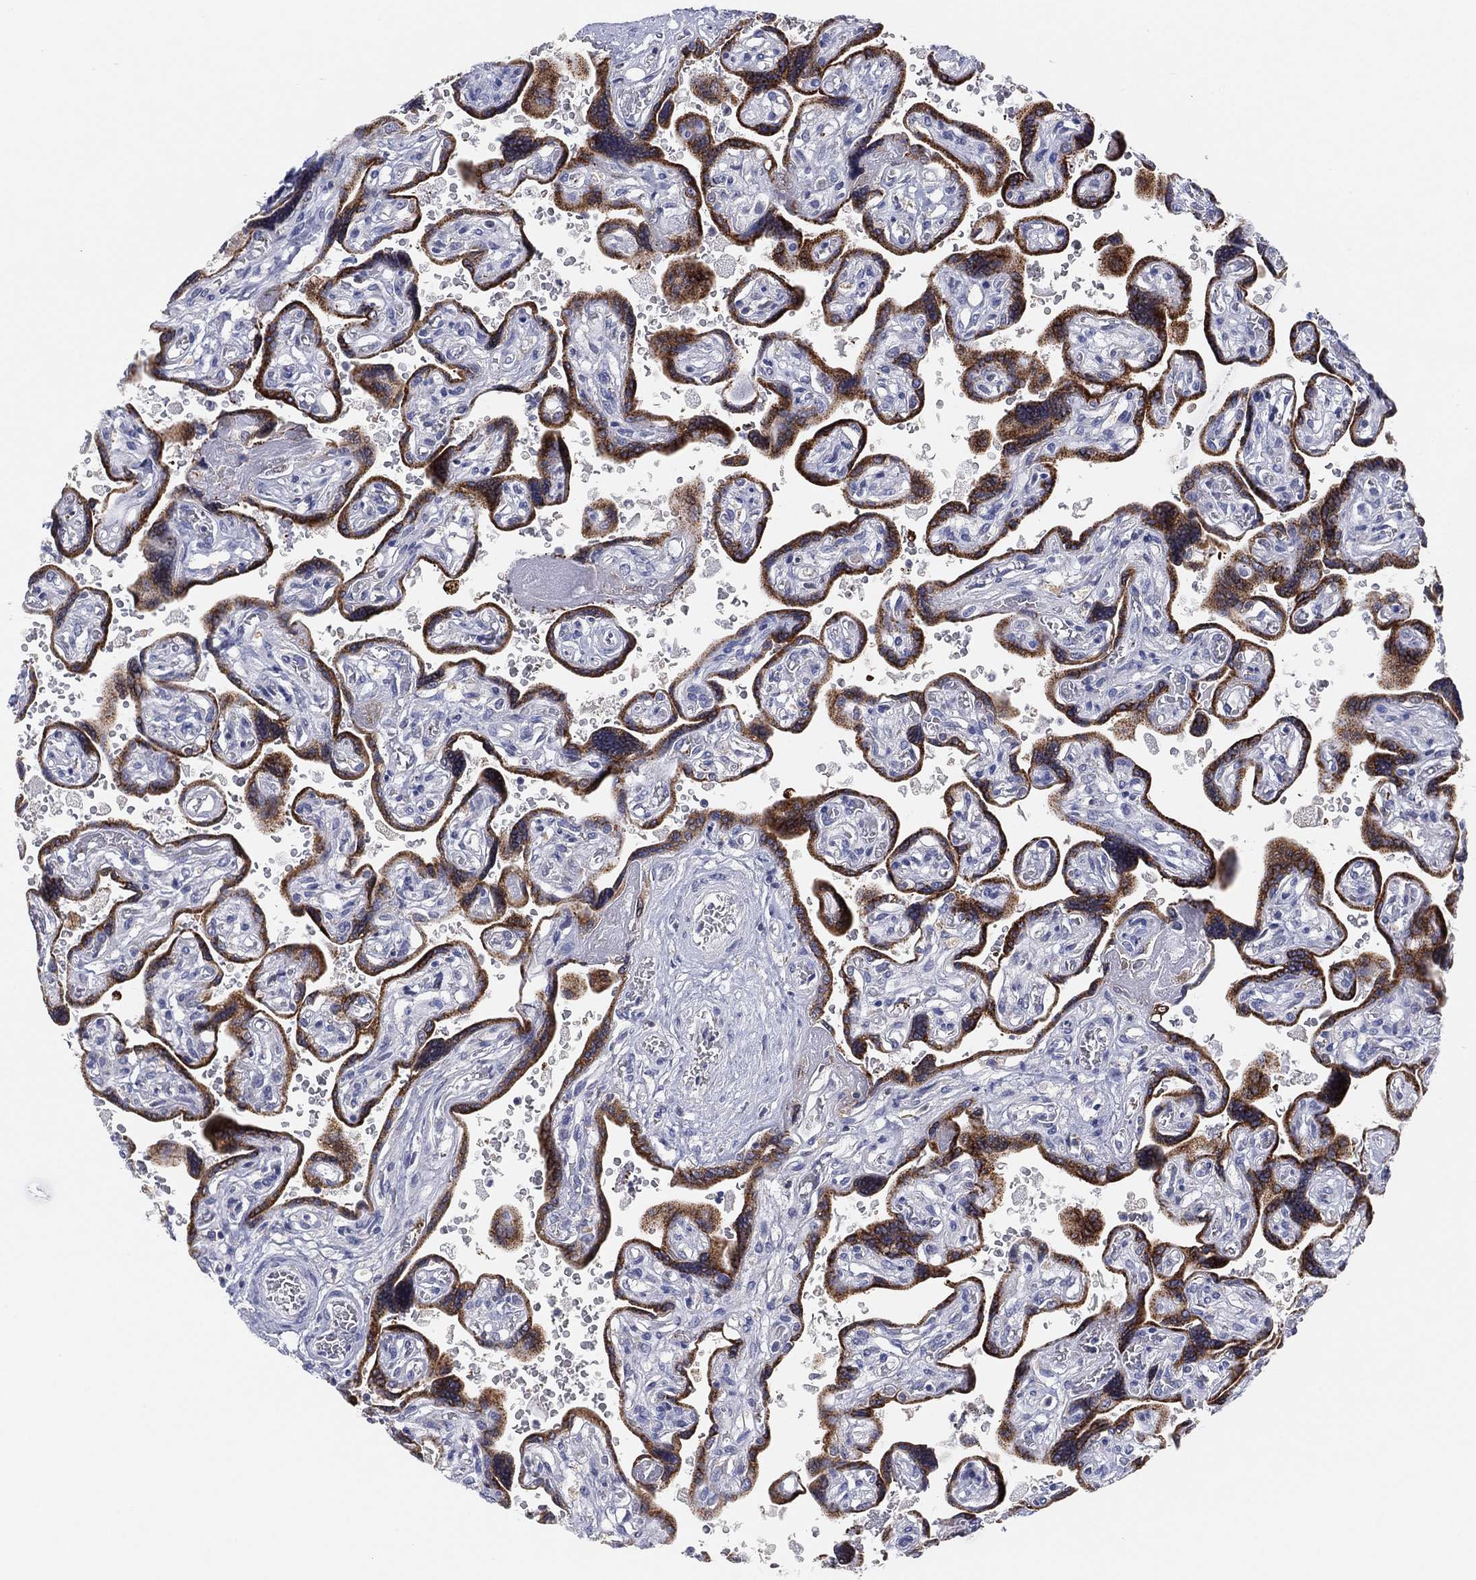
{"staining": {"intensity": "strong", "quantity": ">75%", "location": "cytoplasmic/membranous"}, "tissue": "placenta", "cell_type": "Trophoblastic cells", "image_type": "normal", "snomed": [{"axis": "morphology", "description": "Normal tissue, NOS"}, {"axis": "topography", "description": "Placenta"}], "caption": "The immunohistochemical stain labels strong cytoplasmic/membranous expression in trophoblastic cells of benign placenta. Immunohistochemistry stains the protein in brown and the nuclei are stained blue.", "gene": "TMEM40", "patient": {"sex": "female", "age": 32}}